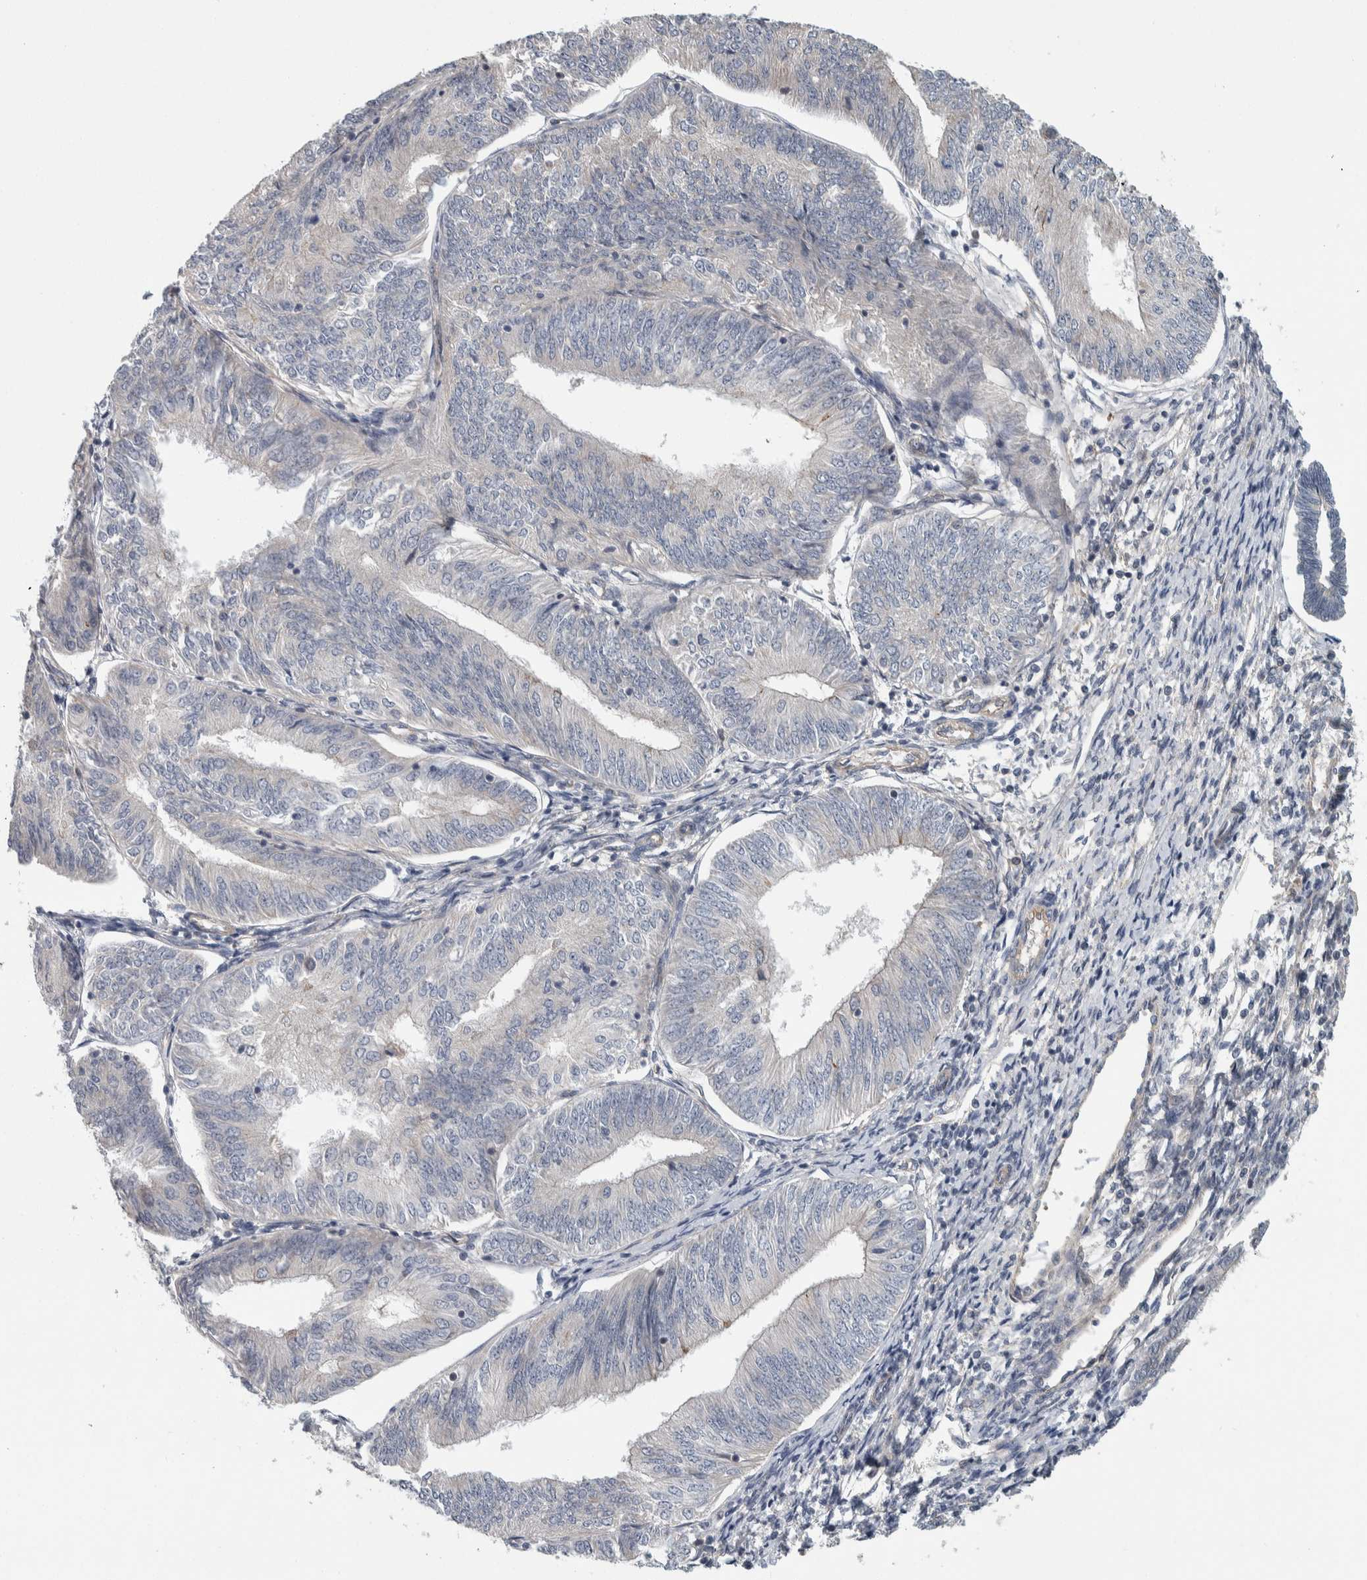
{"staining": {"intensity": "negative", "quantity": "none", "location": "none"}, "tissue": "endometrial cancer", "cell_type": "Tumor cells", "image_type": "cancer", "snomed": [{"axis": "morphology", "description": "Adenocarcinoma, NOS"}, {"axis": "topography", "description": "Endometrium"}], "caption": "DAB (3,3'-diaminobenzidine) immunohistochemical staining of endometrial cancer (adenocarcinoma) shows no significant staining in tumor cells.", "gene": "KCNJ3", "patient": {"sex": "female", "age": 58}}